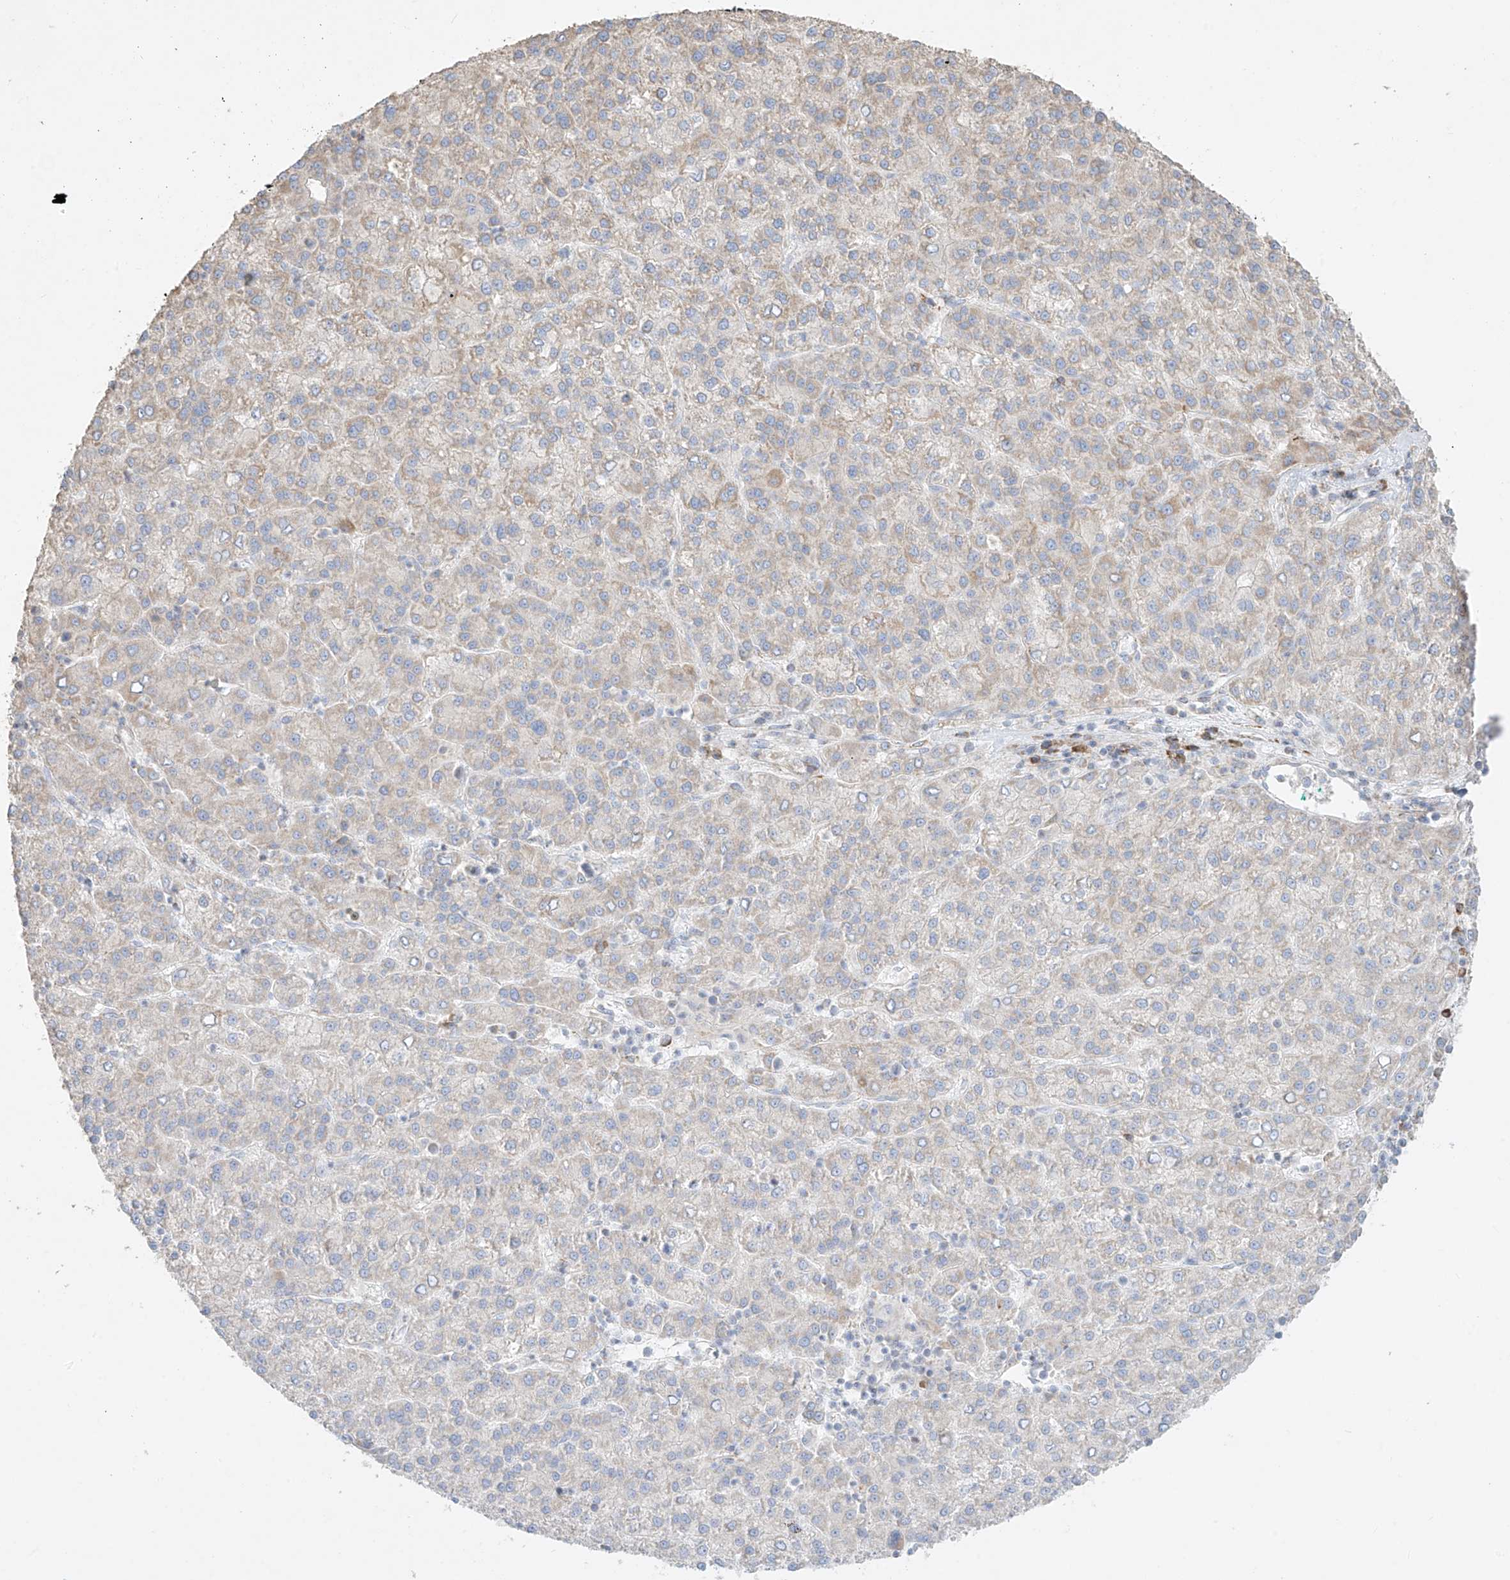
{"staining": {"intensity": "weak", "quantity": "<25%", "location": "cytoplasmic/membranous"}, "tissue": "liver cancer", "cell_type": "Tumor cells", "image_type": "cancer", "snomed": [{"axis": "morphology", "description": "Carcinoma, Hepatocellular, NOS"}, {"axis": "topography", "description": "Liver"}], "caption": "The photomicrograph reveals no significant expression in tumor cells of liver cancer (hepatocellular carcinoma). Brightfield microscopy of IHC stained with DAB (3,3'-diaminobenzidine) (brown) and hematoxylin (blue), captured at high magnification.", "gene": "COLGALT2", "patient": {"sex": "female", "age": 58}}